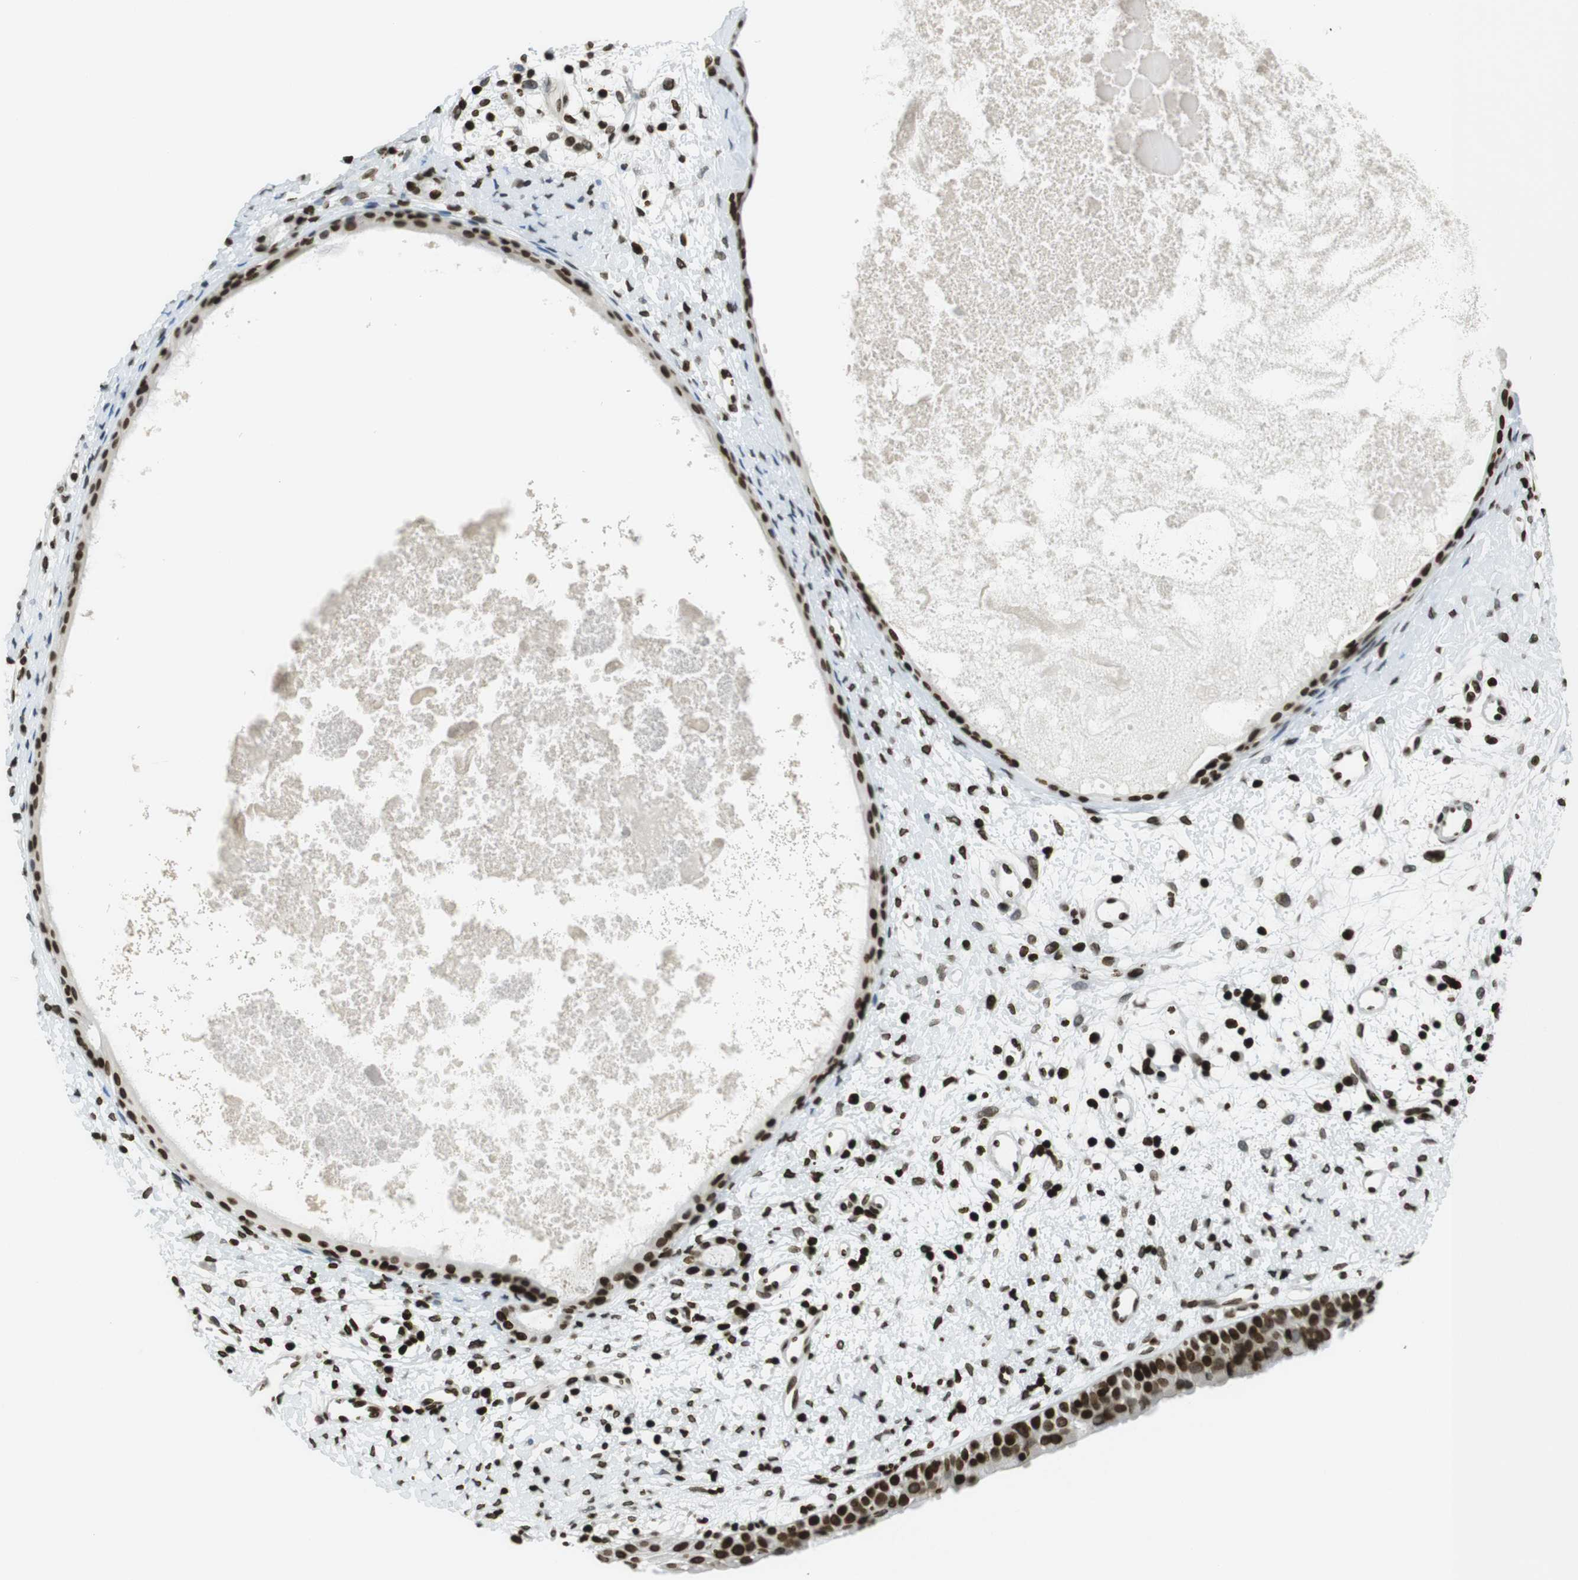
{"staining": {"intensity": "strong", "quantity": ">75%", "location": "nuclear"}, "tissue": "nasopharynx", "cell_type": "Respiratory epithelial cells", "image_type": "normal", "snomed": [{"axis": "morphology", "description": "Normal tissue, NOS"}, {"axis": "topography", "description": "Nasopharynx"}], "caption": "Immunohistochemical staining of unremarkable nasopharynx shows >75% levels of strong nuclear protein expression in about >75% of respiratory epithelial cells. (DAB = brown stain, brightfield microscopy at high magnification).", "gene": "H2AC8", "patient": {"sex": "male", "age": 22}}